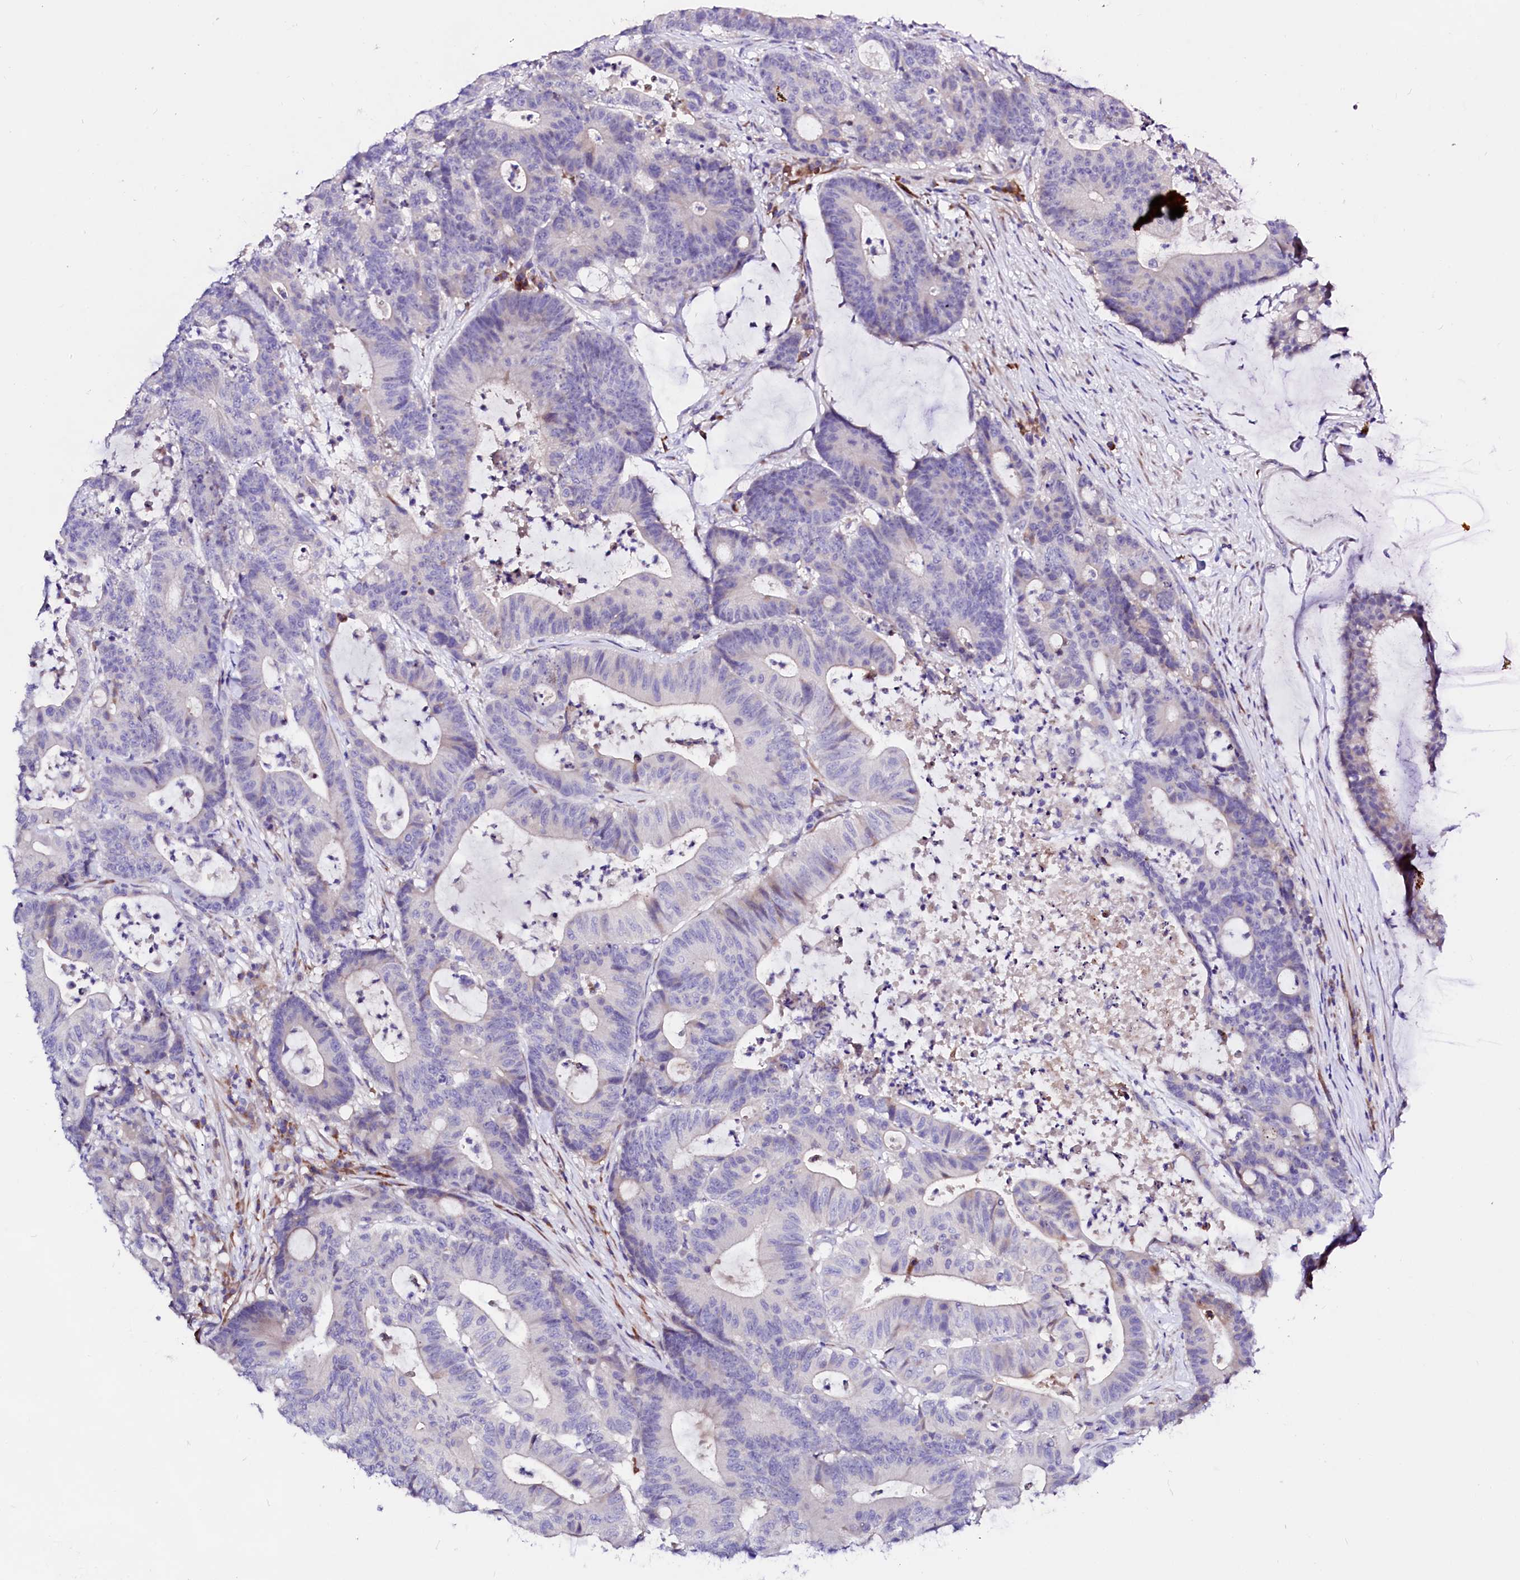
{"staining": {"intensity": "negative", "quantity": "none", "location": "none"}, "tissue": "colorectal cancer", "cell_type": "Tumor cells", "image_type": "cancer", "snomed": [{"axis": "morphology", "description": "Adenocarcinoma, NOS"}, {"axis": "topography", "description": "Colon"}], "caption": "Tumor cells are negative for protein expression in human adenocarcinoma (colorectal).", "gene": "BTBD16", "patient": {"sex": "female", "age": 84}}